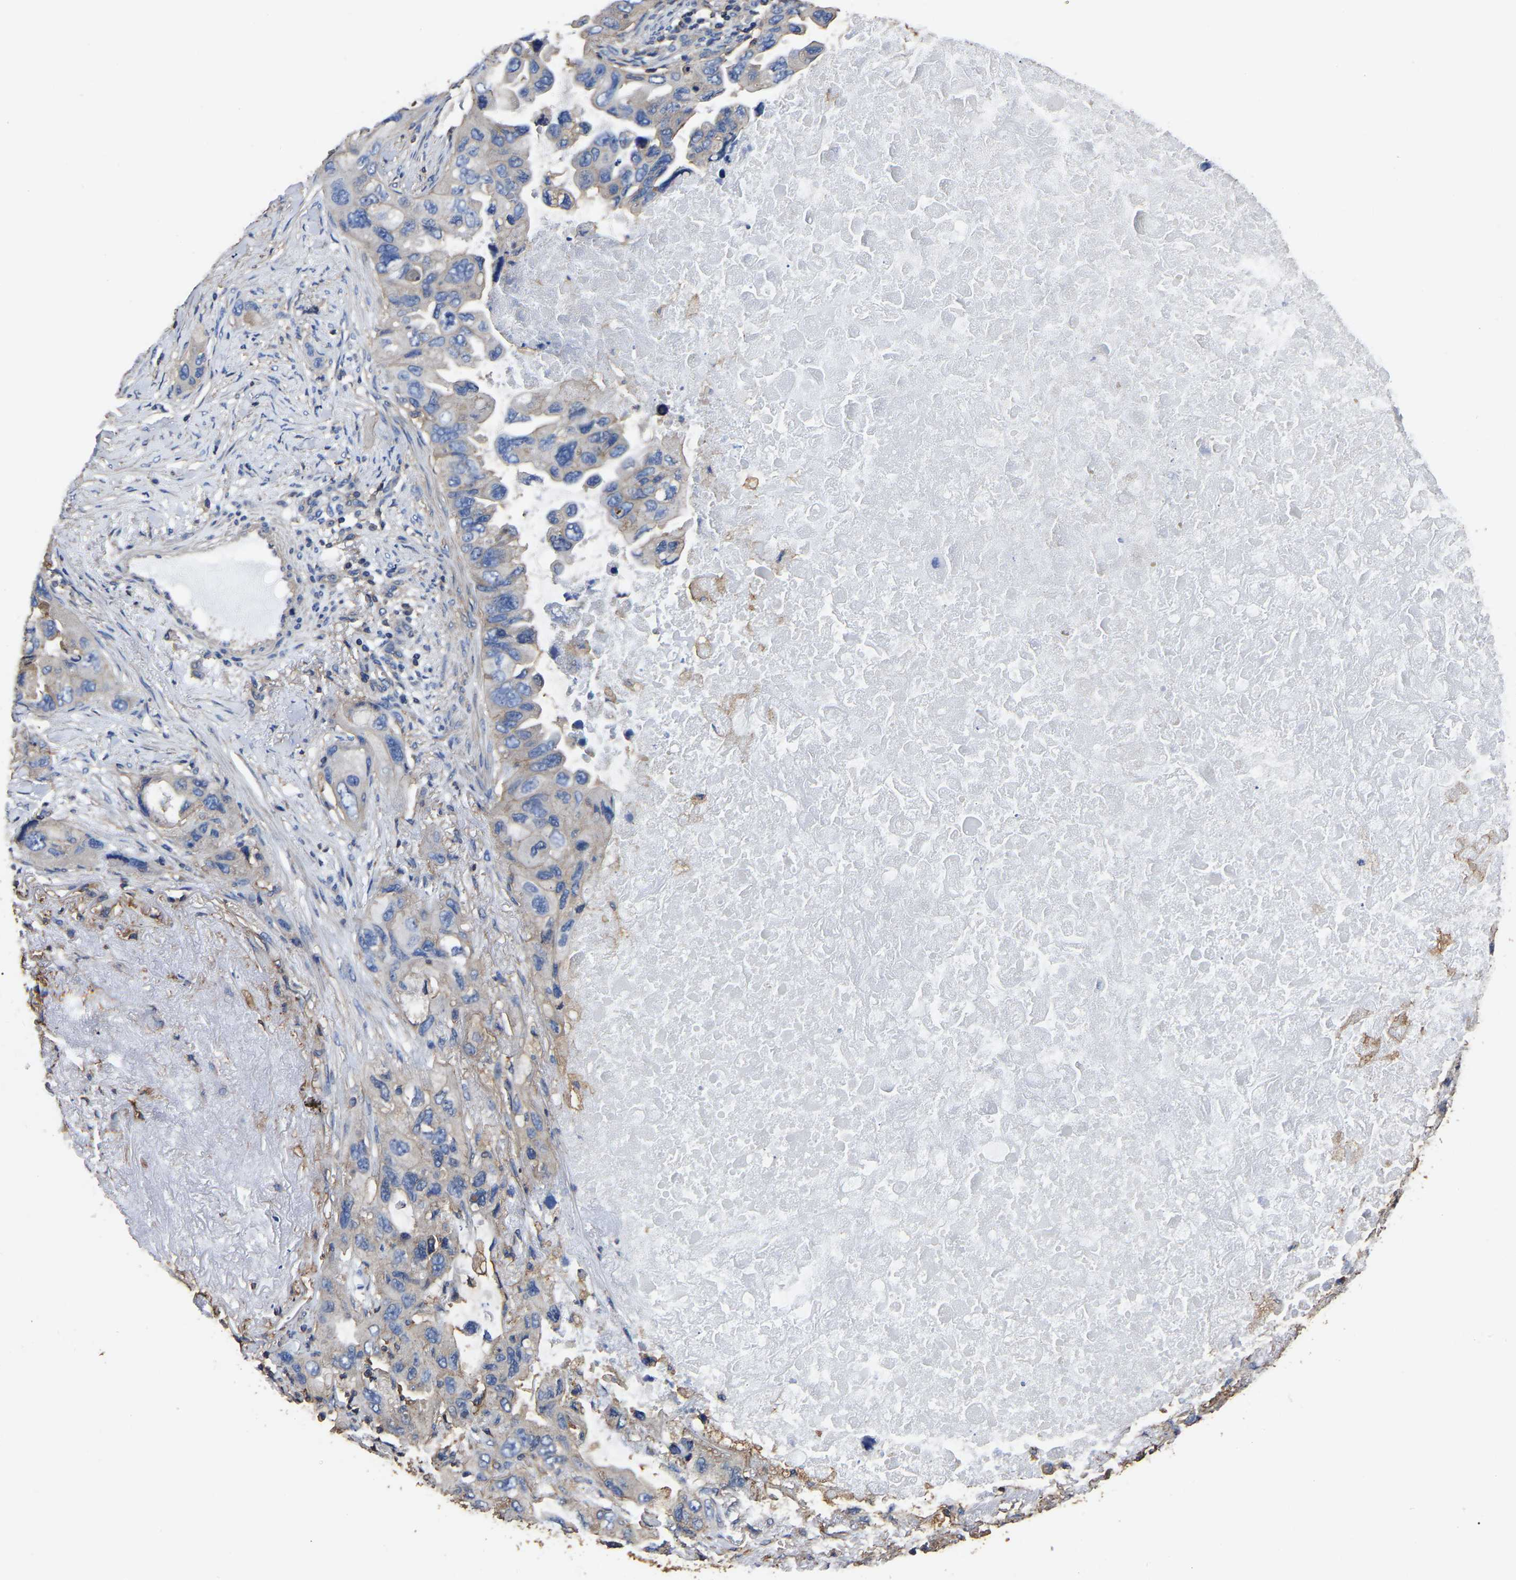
{"staining": {"intensity": "negative", "quantity": "none", "location": "none"}, "tissue": "lung cancer", "cell_type": "Tumor cells", "image_type": "cancer", "snomed": [{"axis": "morphology", "description": "Squamous cell carcinoma, NOS"}, {"axis": "topography", "description": "Lung"}], "caption": "IHC histopathology image of neoplastic tissue: lung cancer (squamous cell carcinoma) stained with DAB exhibits no significant protein expression in tumor cells.", "gene": "ARMT1", "patient": {"sex": "female", "age": 73}}